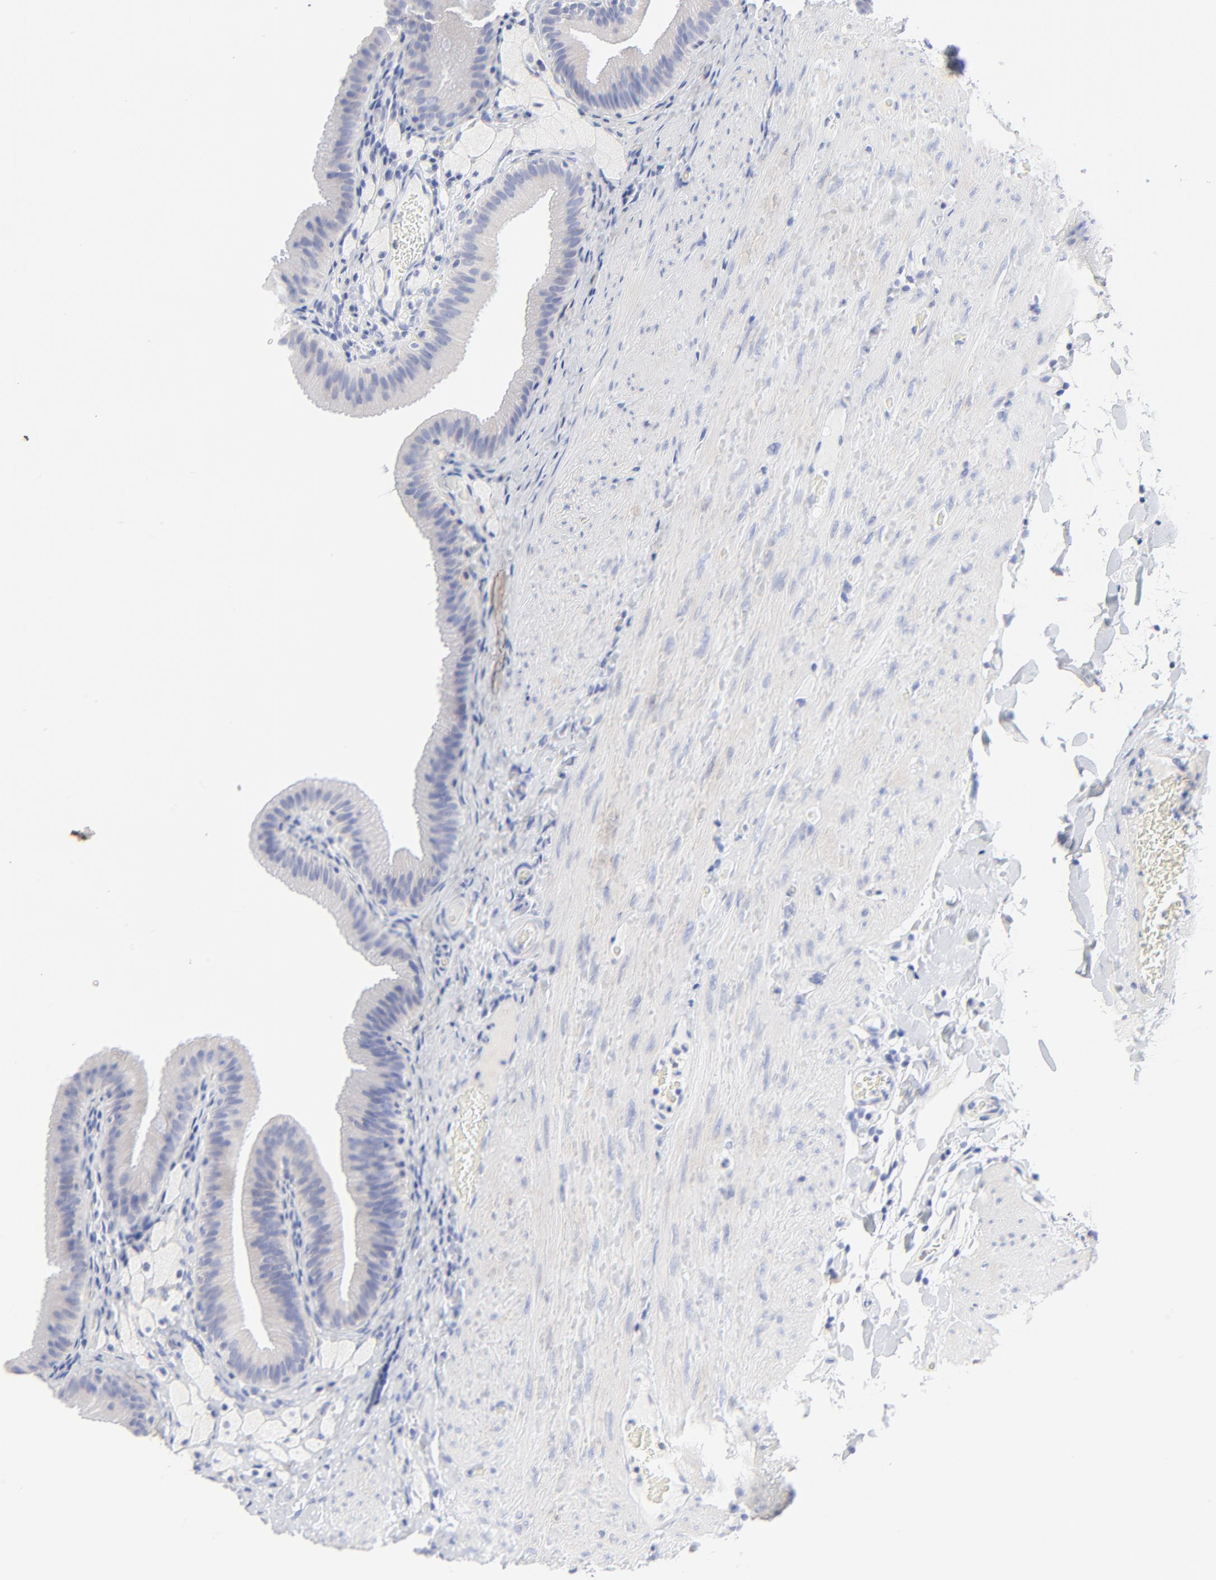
{"staining": {"intensity": "negative", "quantity": "none", "location": "none"}, "tissue": "gallbladder", "cell_type": "Glandular cells", "image_type": "normal", "snomed": [{"axis": "morphology", "description": "Normal tissue, NOS"}, {"axis": "topography", "description": "Gallbladder"}], "caption": "IHC photomicrograph of normal gallbladder: gallbladder stained with DAB (3,3'-diaminobenzidine) reveals no significant protein staining in glandular cells.", "gene": "PSD3", "patient": {"sex": "female", "age": 24}}